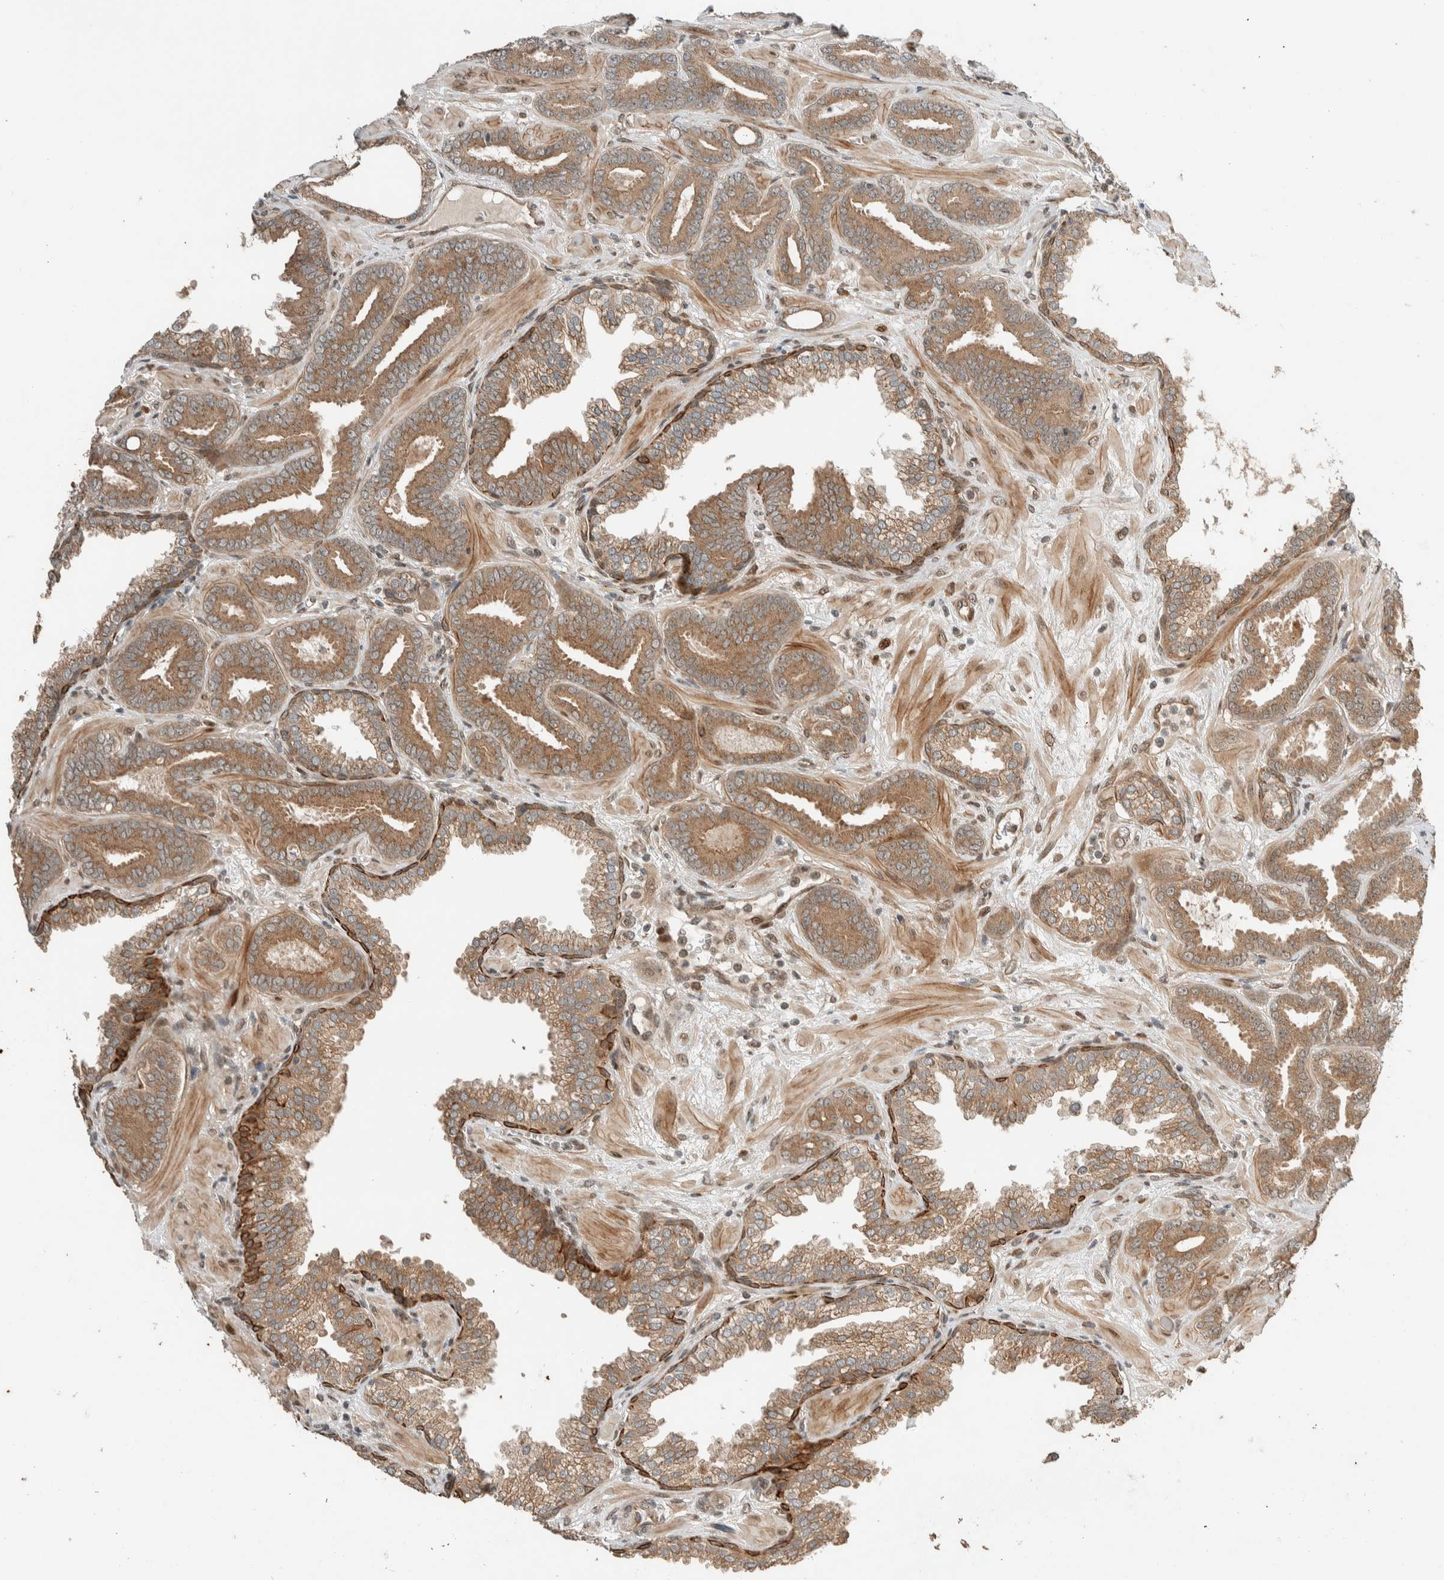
{"staining": {"intensity": "moderate", "quantity": ">75%", "location": "cytoplasmic/membranous"}, "tissue": "prostate cancer", "cell_type": "Tumor cells", "image_type": "cancer", "snomed": [{"axis": "morphology", "description": "Adenocarcinoma, Low grade"}, {"axis": "topography", "description": "Prostate"}], "caption": "Prostate cancer stained for a protein displays moderate cytoplasmic/membranous positivity in tumor cells.", "gene": "STXBP4", "patient": {"sex": "male", "age": 62}}